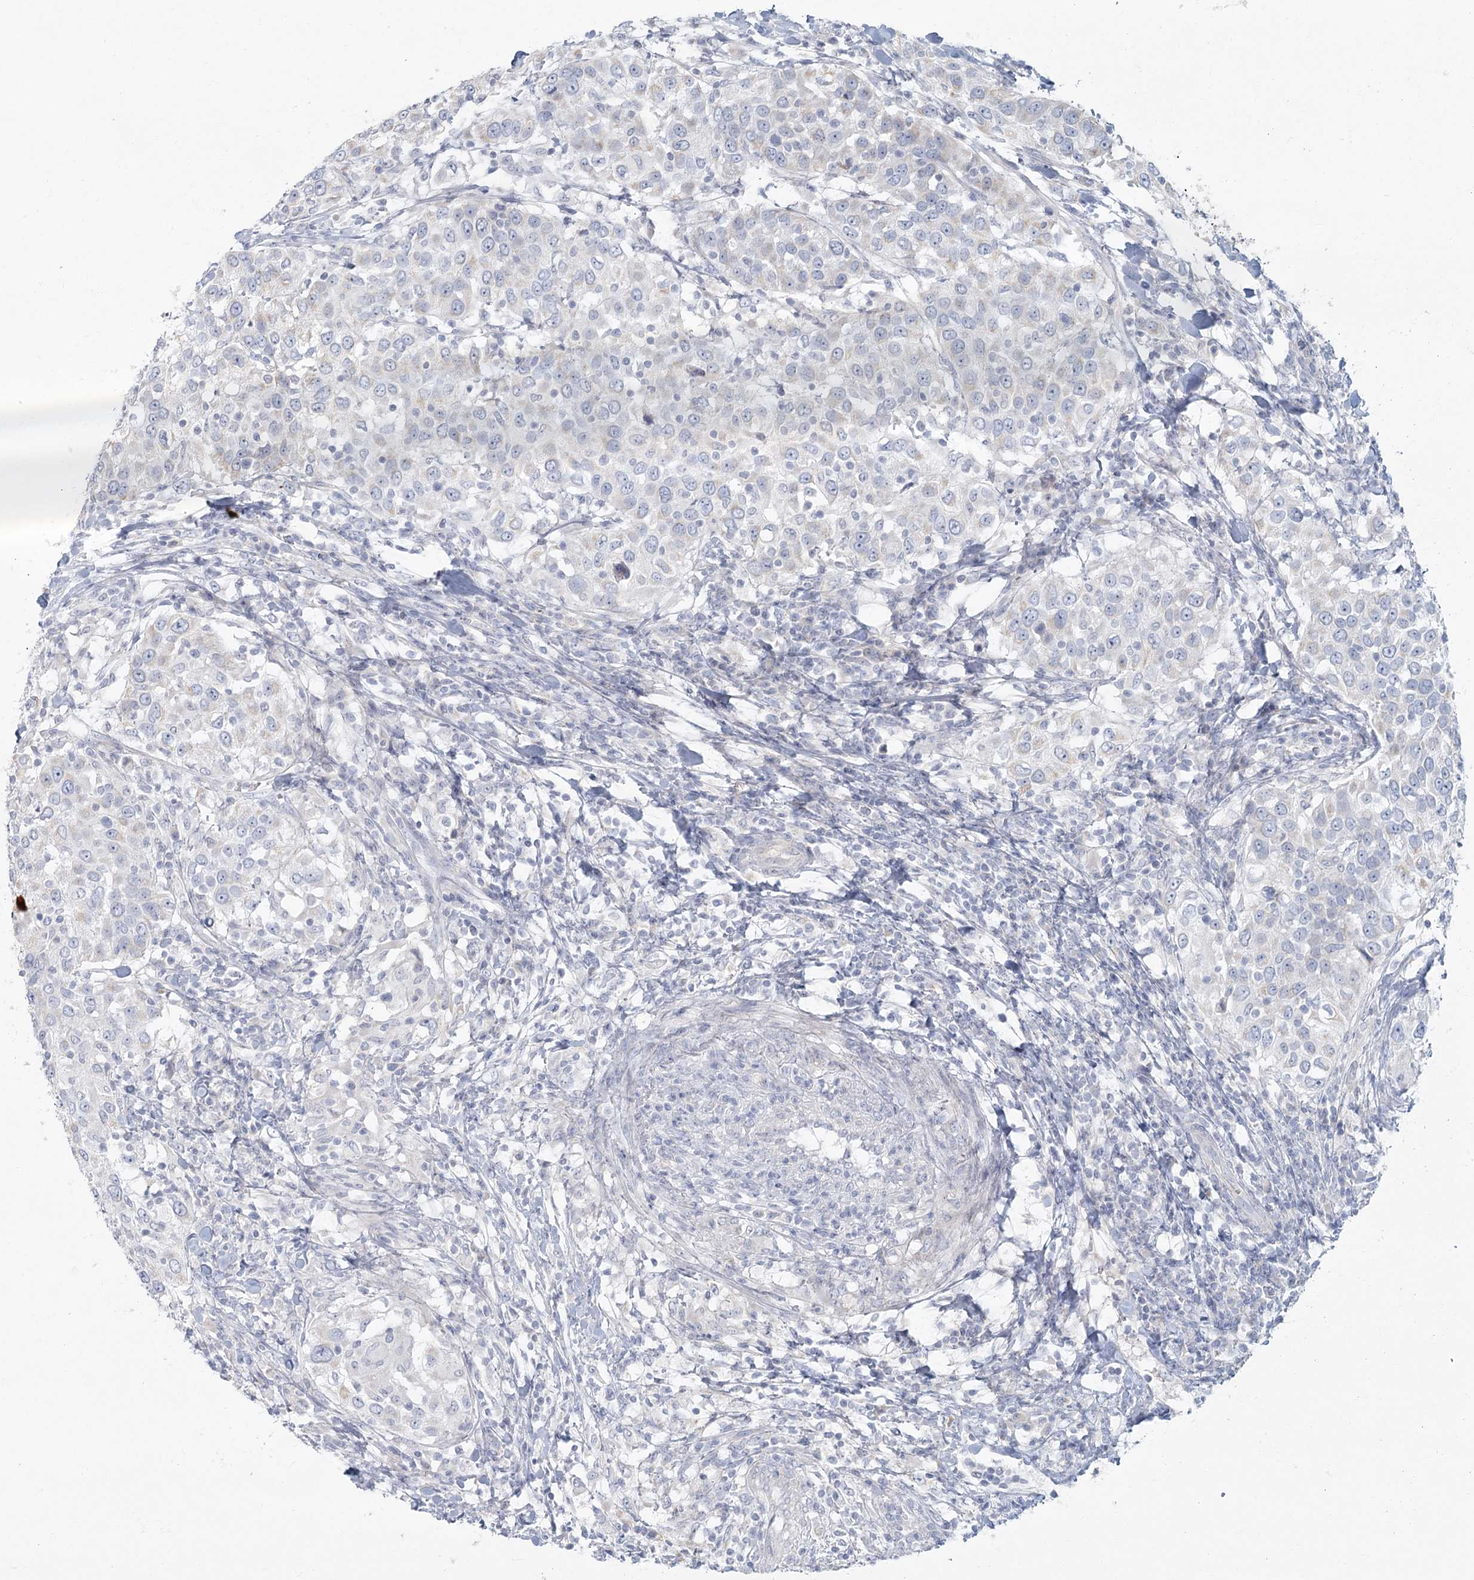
{"staining": {"intensity": "negative", "quantity": "none", "location": "none"}, "tissue": "urothelial cancer", "cell_type": "Tumor cells", "image_type": "cancer", "snomed": [{"axis": "morphology", "description": "Urothelial carcinoma, High grade"}, {"axis": "topography", "description": "Urinary bladder"}], "caption": "Immunohistochemistry of human urothelial carcinoma (high-grade) shows no expression in tumor cells.", "gene": "FAM110C", "patient": {"sex": "female", "age": 80}}